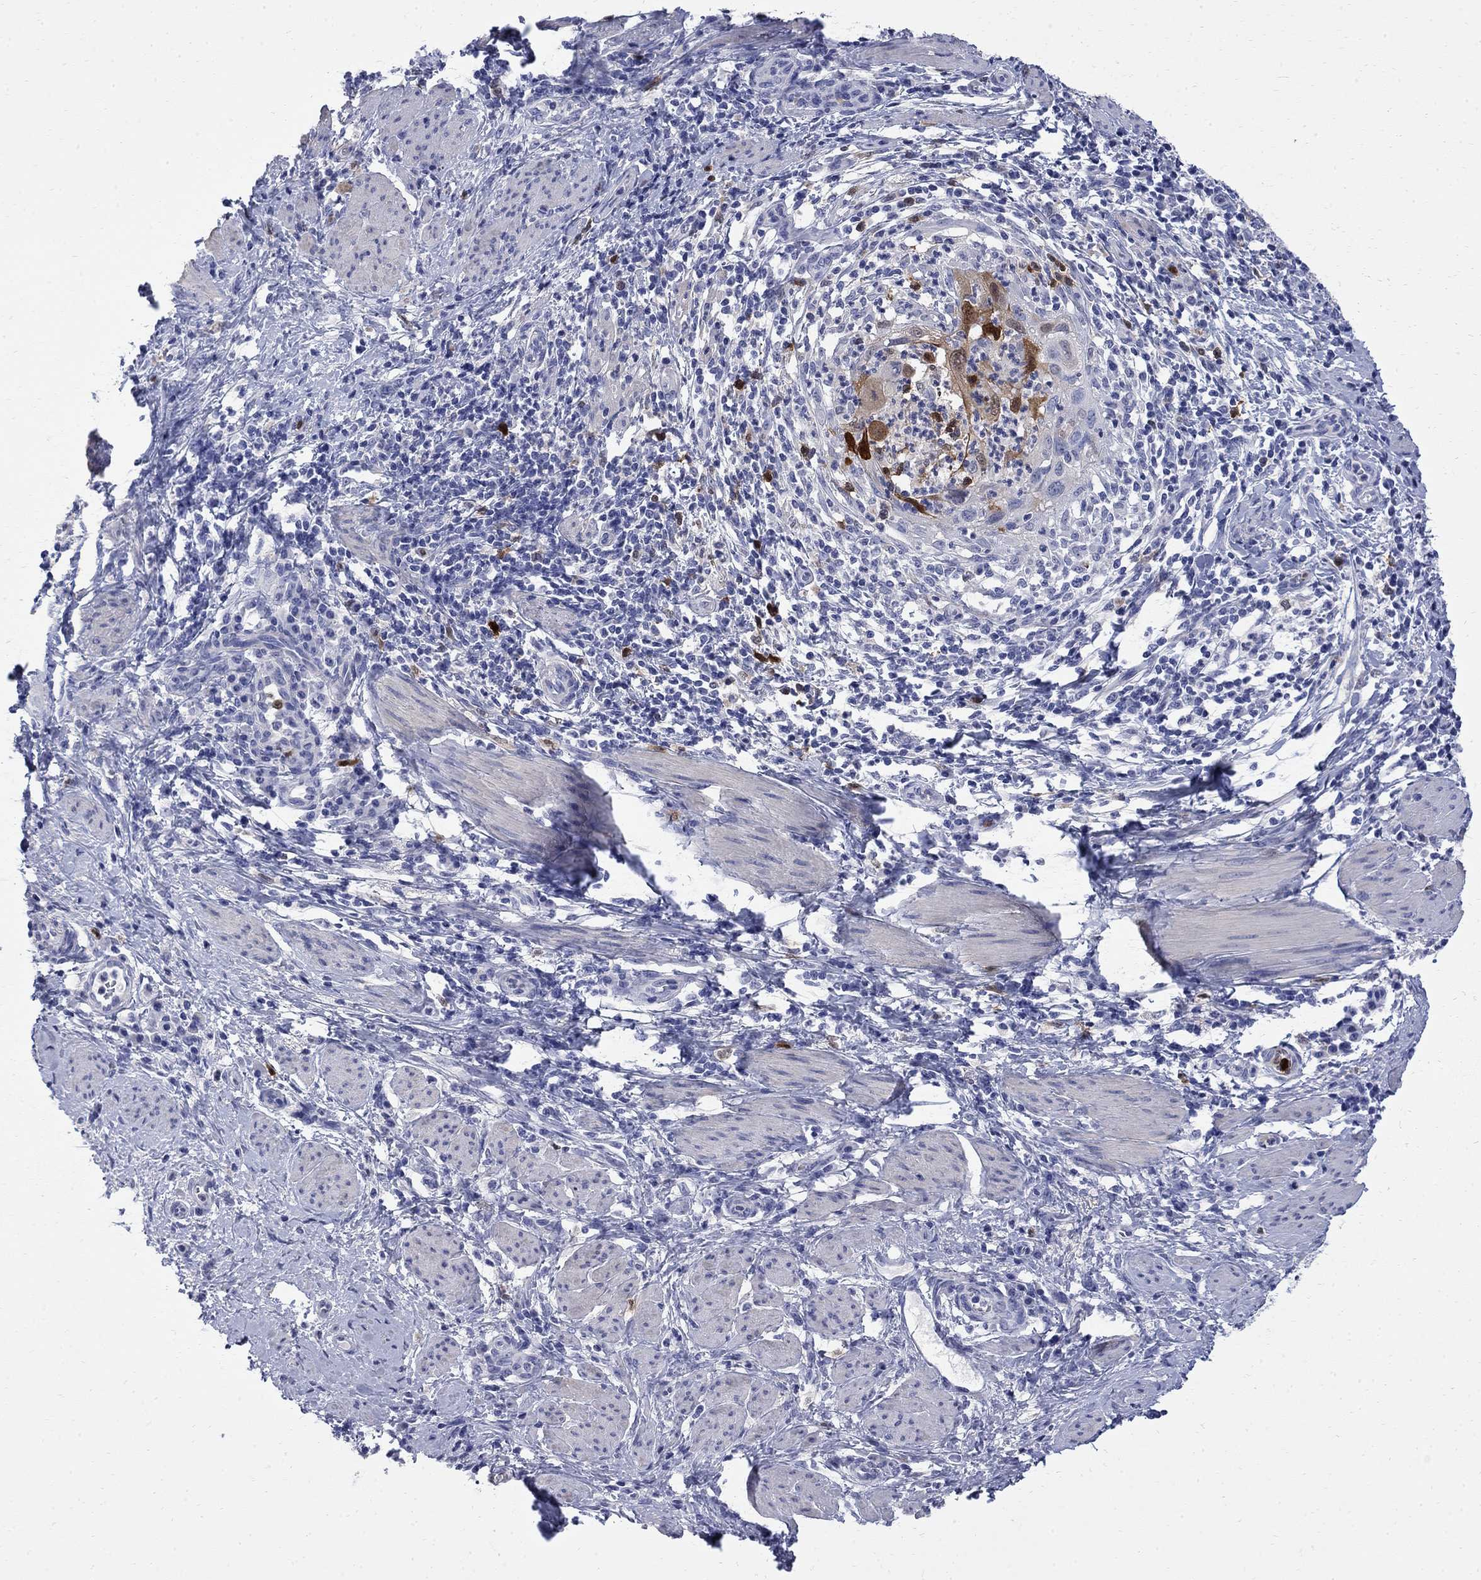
{"staining": {"intensity": "strong", "quantity": "<25%", "location": "cytoplasmic/membranous"}, "tissue": "cervical cancer", "cell_type": "Tumor cells", "image_type": "cancer", "snomed": [{"axis": "morphology", "description": "Squamous cell carcinoma, NOS"}, {"axis": "topography", "description": "Cervix"}], "caption": "Protein staining of cervical cancer (squamous cell carcinoma) tissue shows strong cytoplasmic/membranous expression in approximately <25% of tumor cells.", "gene": "SERPINB2", "patient": {"sex": "female", "age": 26}}